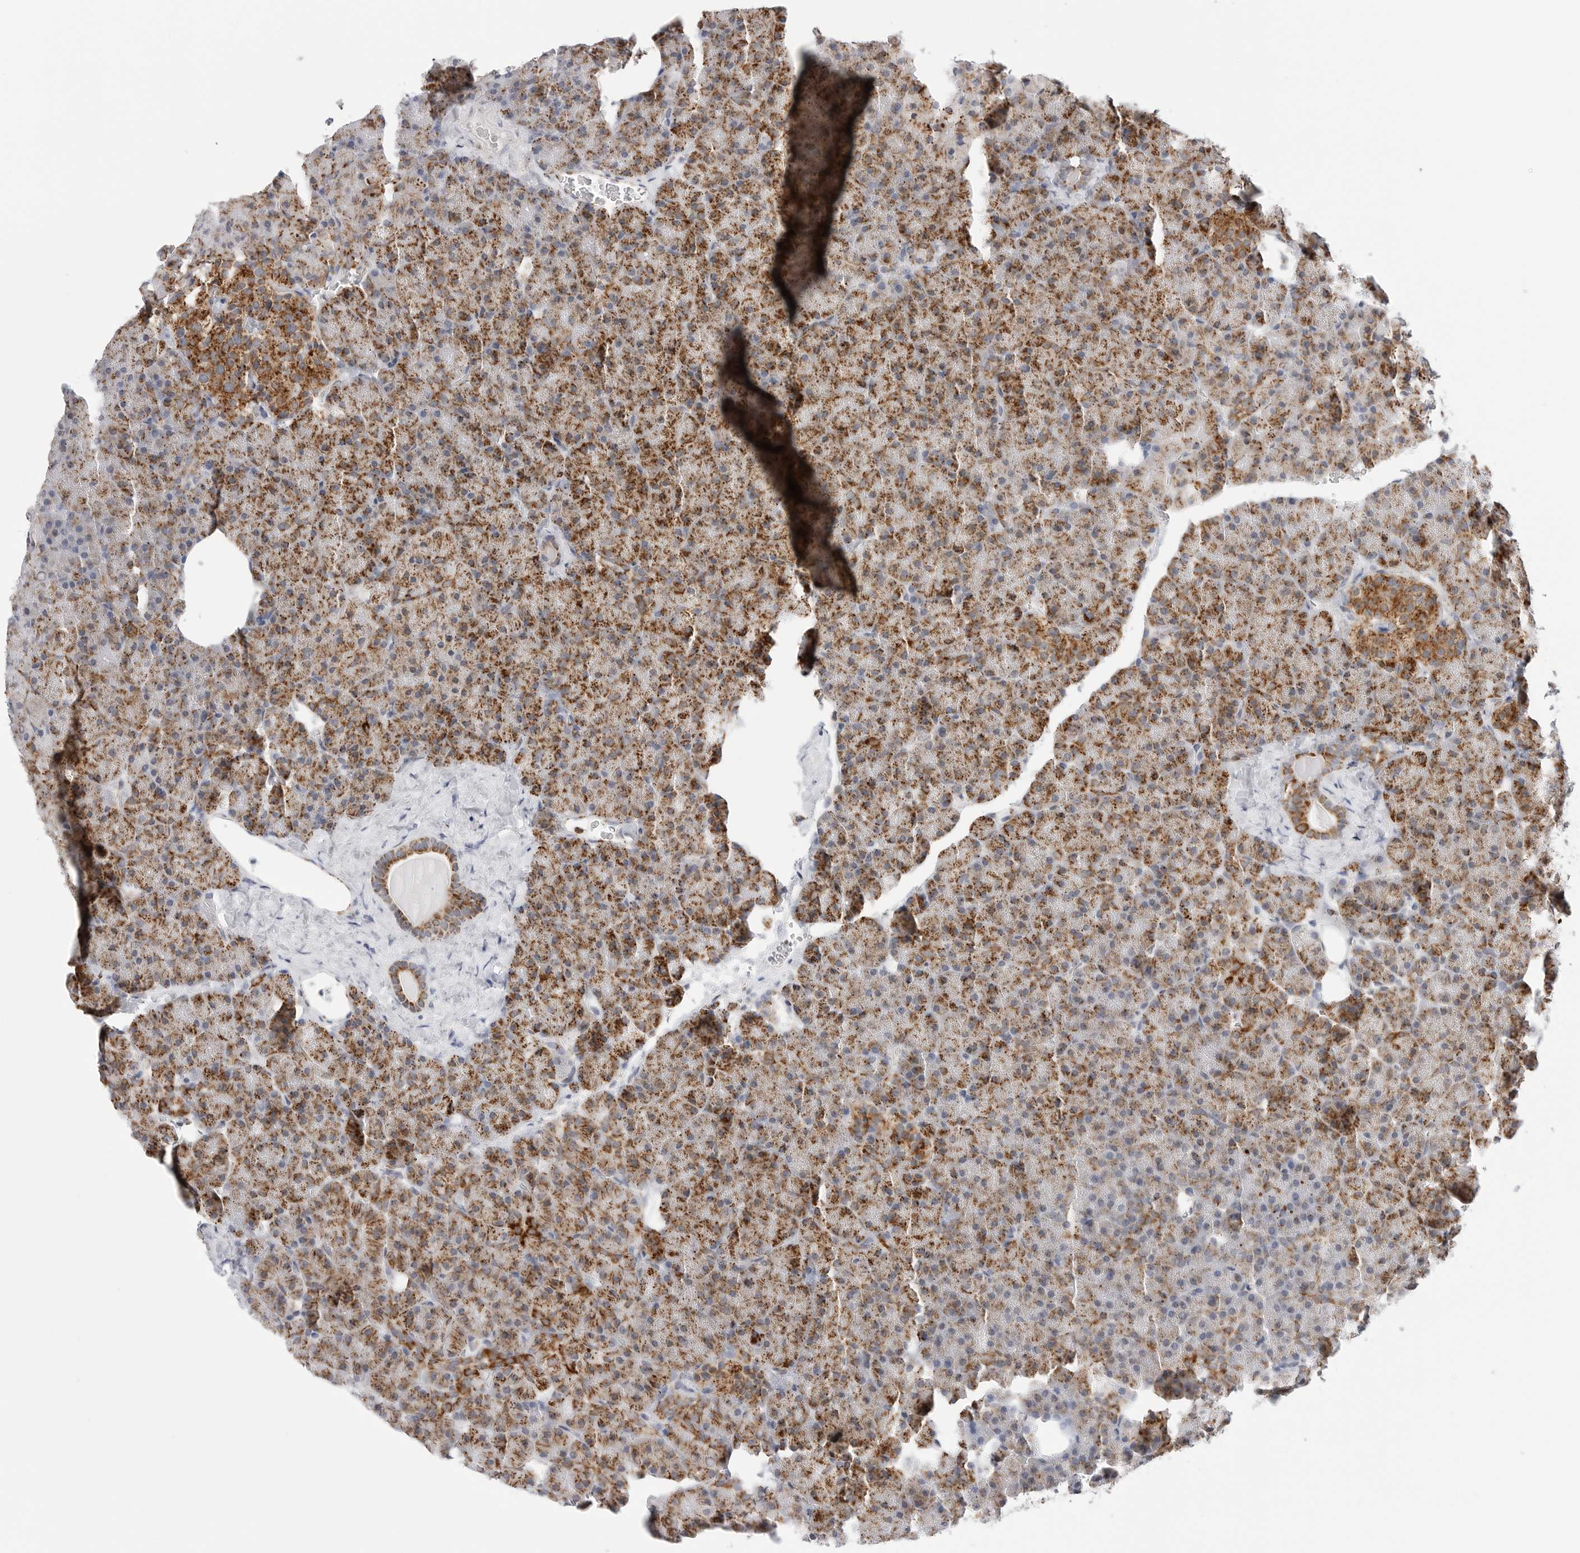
{"staining": {"intensity": "strong", "quantity": ">75%", "location": "cytoplasmic/membranous"}, "tissue": "pancreas", "cell_type": "Exocrine glandular cells", "image_type": "normal", "snomed": [{"axis": "morphology", "description": "Normal tissue, NOS"}, {"axis": "morphology", "description": "Carcinoid, malignant, NOS"}, {"axis": "topography", "description": "Pancreas"}], "caption": "Pancreas was stained to show a protein in brown. There is high levels of strong cytoplasmic/membranous staining in about >75% of exocrine glandular cells. Using DAB (brown) and hematoxylin (blue) stains, captured at high magnification using brightfield microscopy.", "gene": "ATP5IF1", "patient": {"sex": "female", "age": 35}}